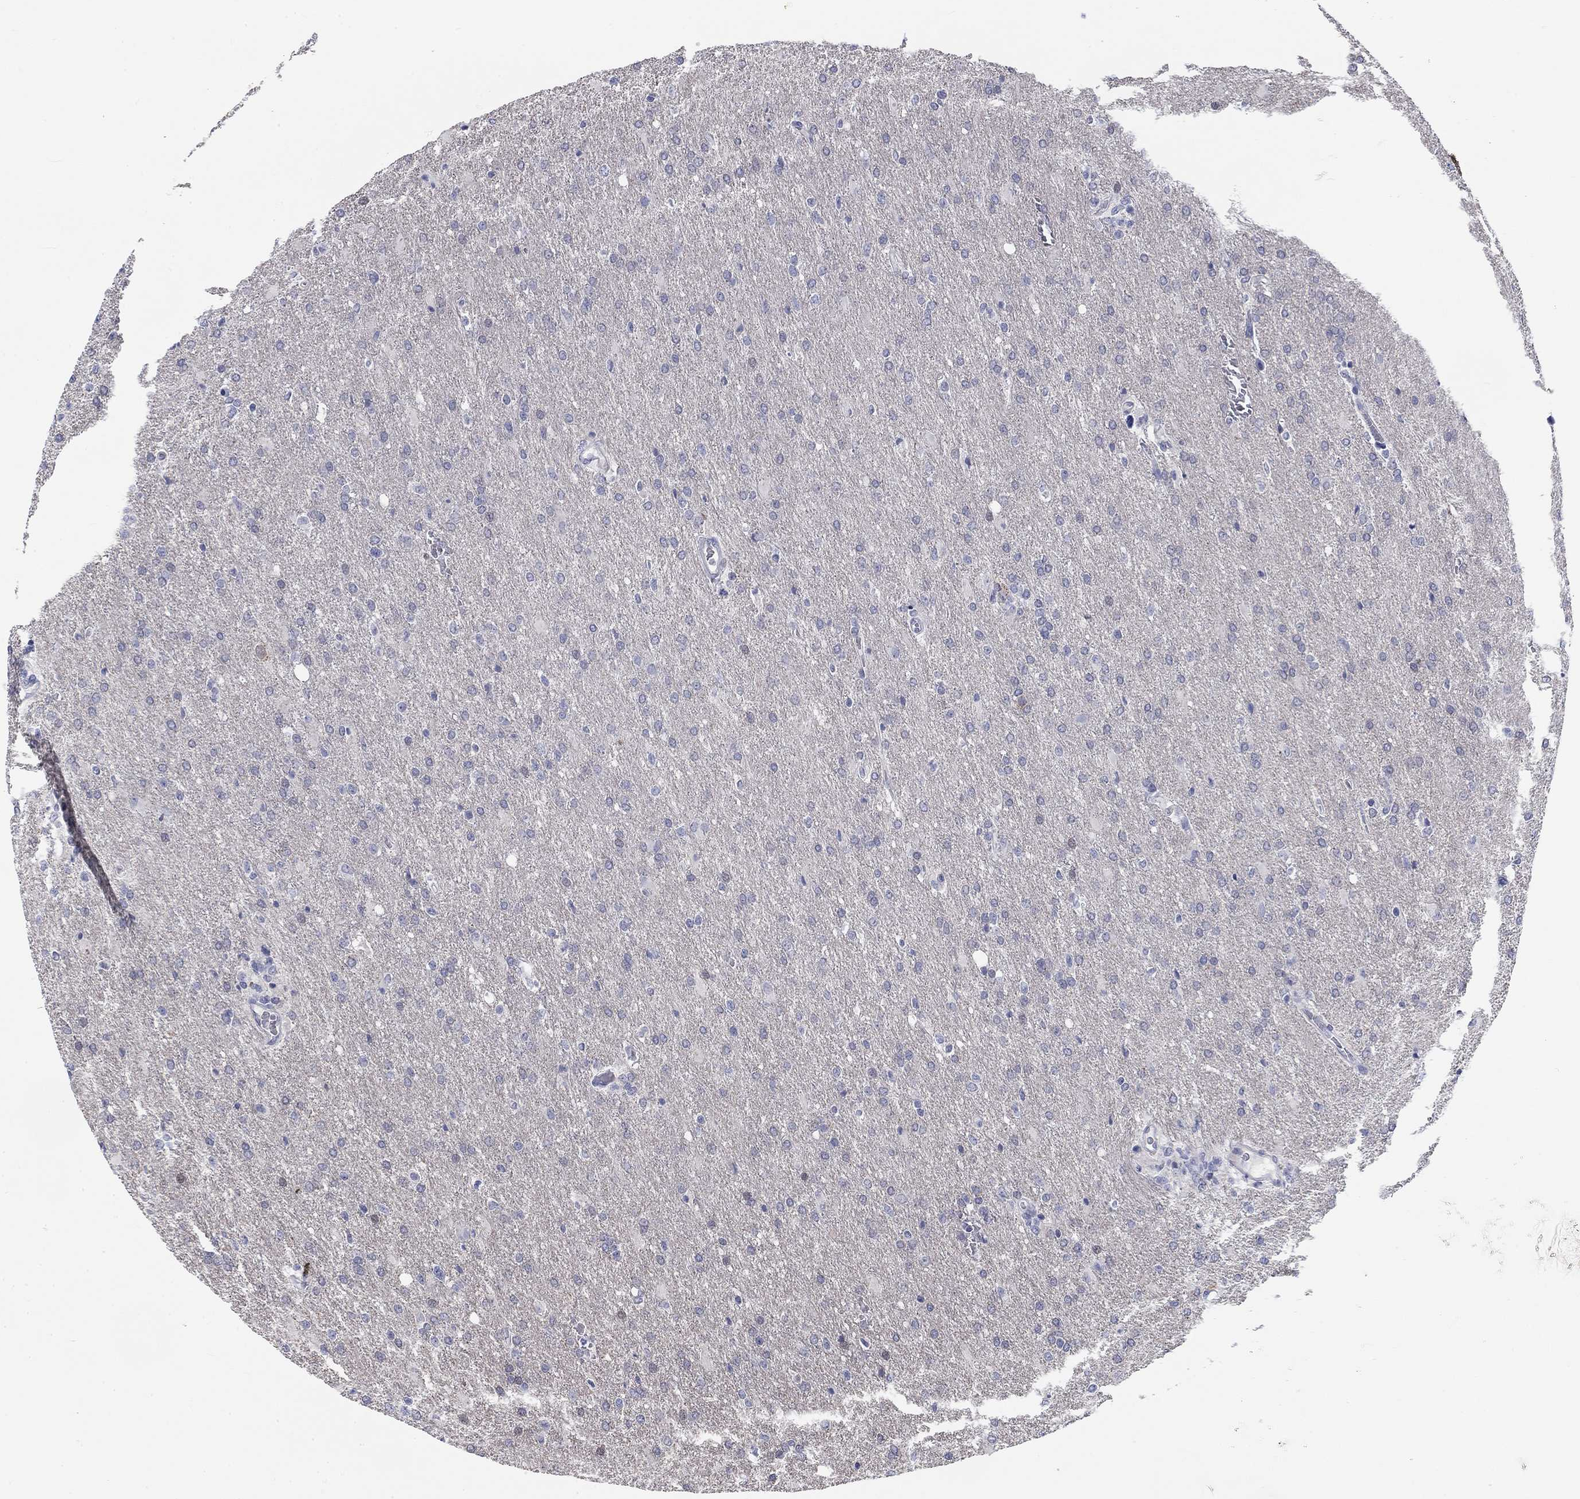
{"staining": {"intensity": "negative", "quantity": "none", "location": "none"}, "tissue": "glioma", "cell_type": "Tumor cells", "image_type": "cancer", "snomed": [{"axis": "morphology", "description": "Glioma, malignant, High grade"}, {"axis": "topography", "description": "Brain"}], "caption": "Protein analysis of glioma exhibits no significant expression in tumor cells.", "gene": "CALB1", "patient": {"sex": "male", "age": 68}}